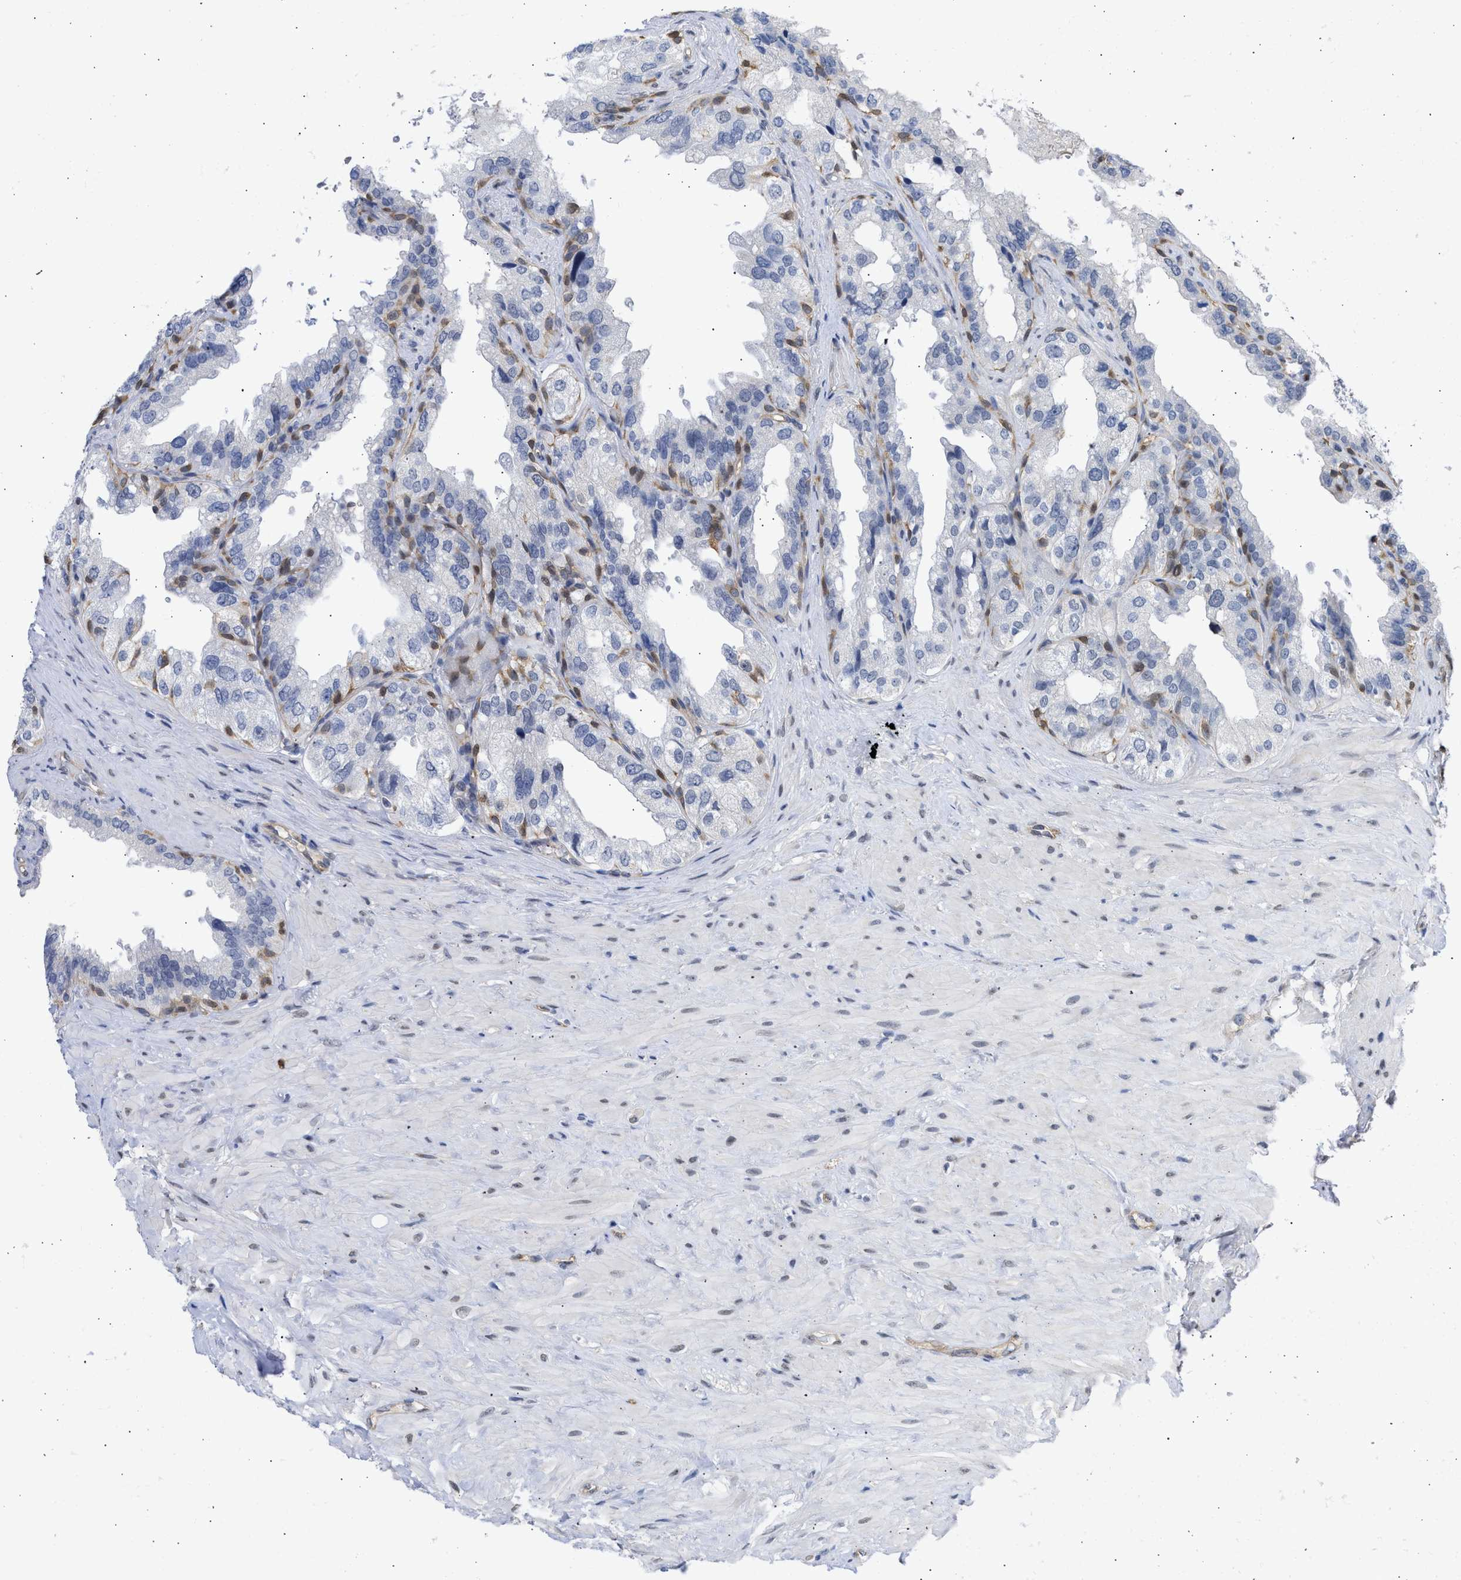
{"staining": {"intensity": "weak", "quantity": "<25%", "location": "cytoplasmic/membranous,nuclear"}, "tissue": "seminal vesicle", "cell_type": "Glandular cells", "image_type": "normal", "snomed": [{"axis": "morphology", "description": "Normal tissue, NOS"}, {"axis": "topography", "description": "Seminal veicle"}], "caption": "The immunohistochemistry (IHC) histopathology image has no significant expression in glandular cells of seminal vesicle.", "gene": "THRA", "patient": {"sex": "male", "age": 68}}